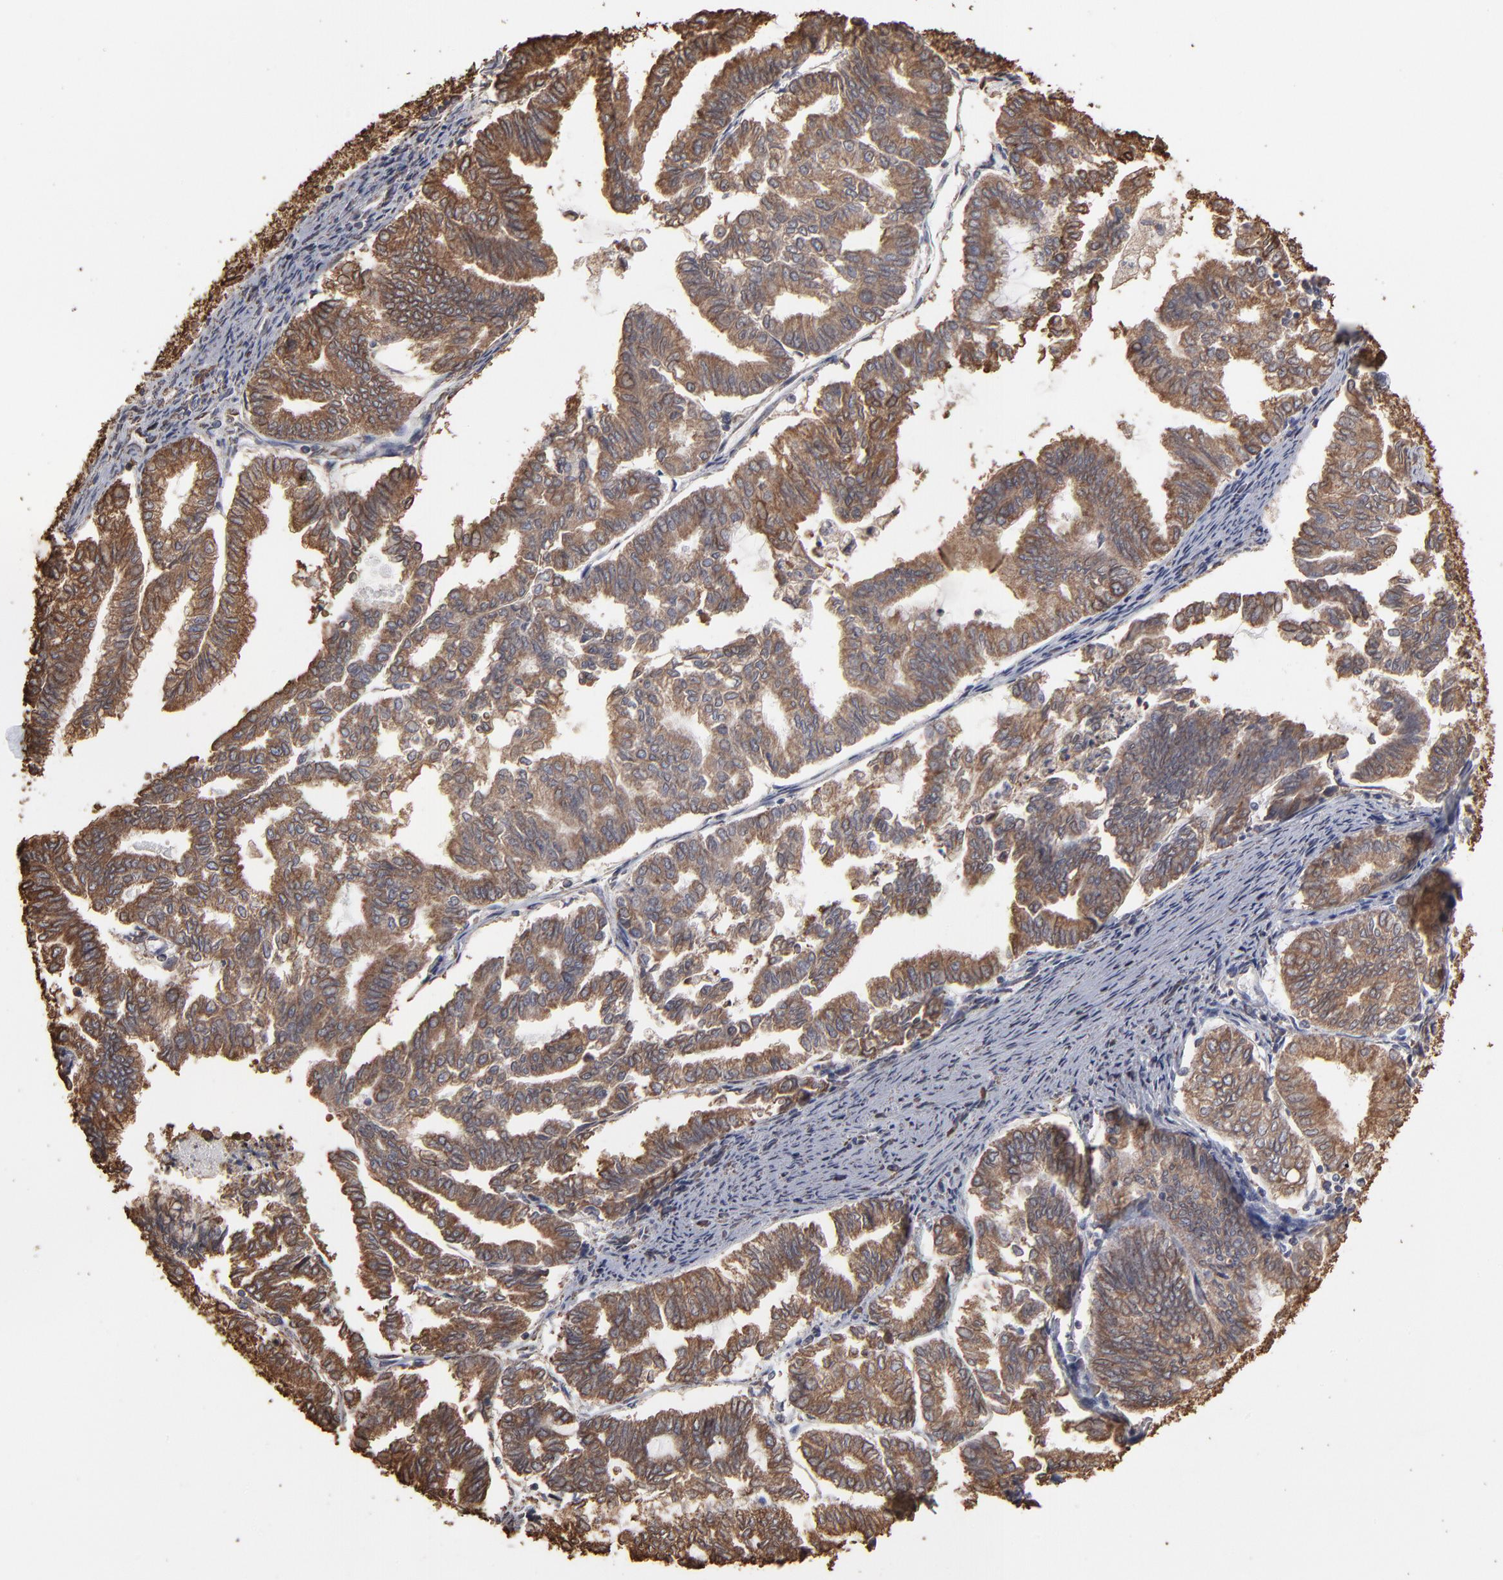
{"staining": {"intensity": "moderate", "quantity": ">75%", "location": "cytoplasmic/membranous"}, "tissue": "endometrial cancer", "cell_type": "Tumor cells", "image_type": "cancer", "snomed": [{"axis": "morphology", "description": "Adenocarcinoma, NOS"}, {"axis": "topography", "description": "Endometrium"}], "caption": "Immunohistochemical staining of human adenocarcinoma (endometrial) displays moderate cytoplasmic/membranous protein staining in about >75% of tumor cells. The staining was performed using DAB to visualize the protein expression in brown, while the nuclei were stained in blue with hematoxylin (Magnification: 20x).", "gene": "PDIA3", "patient": {"sex": "female", "age": 79}}